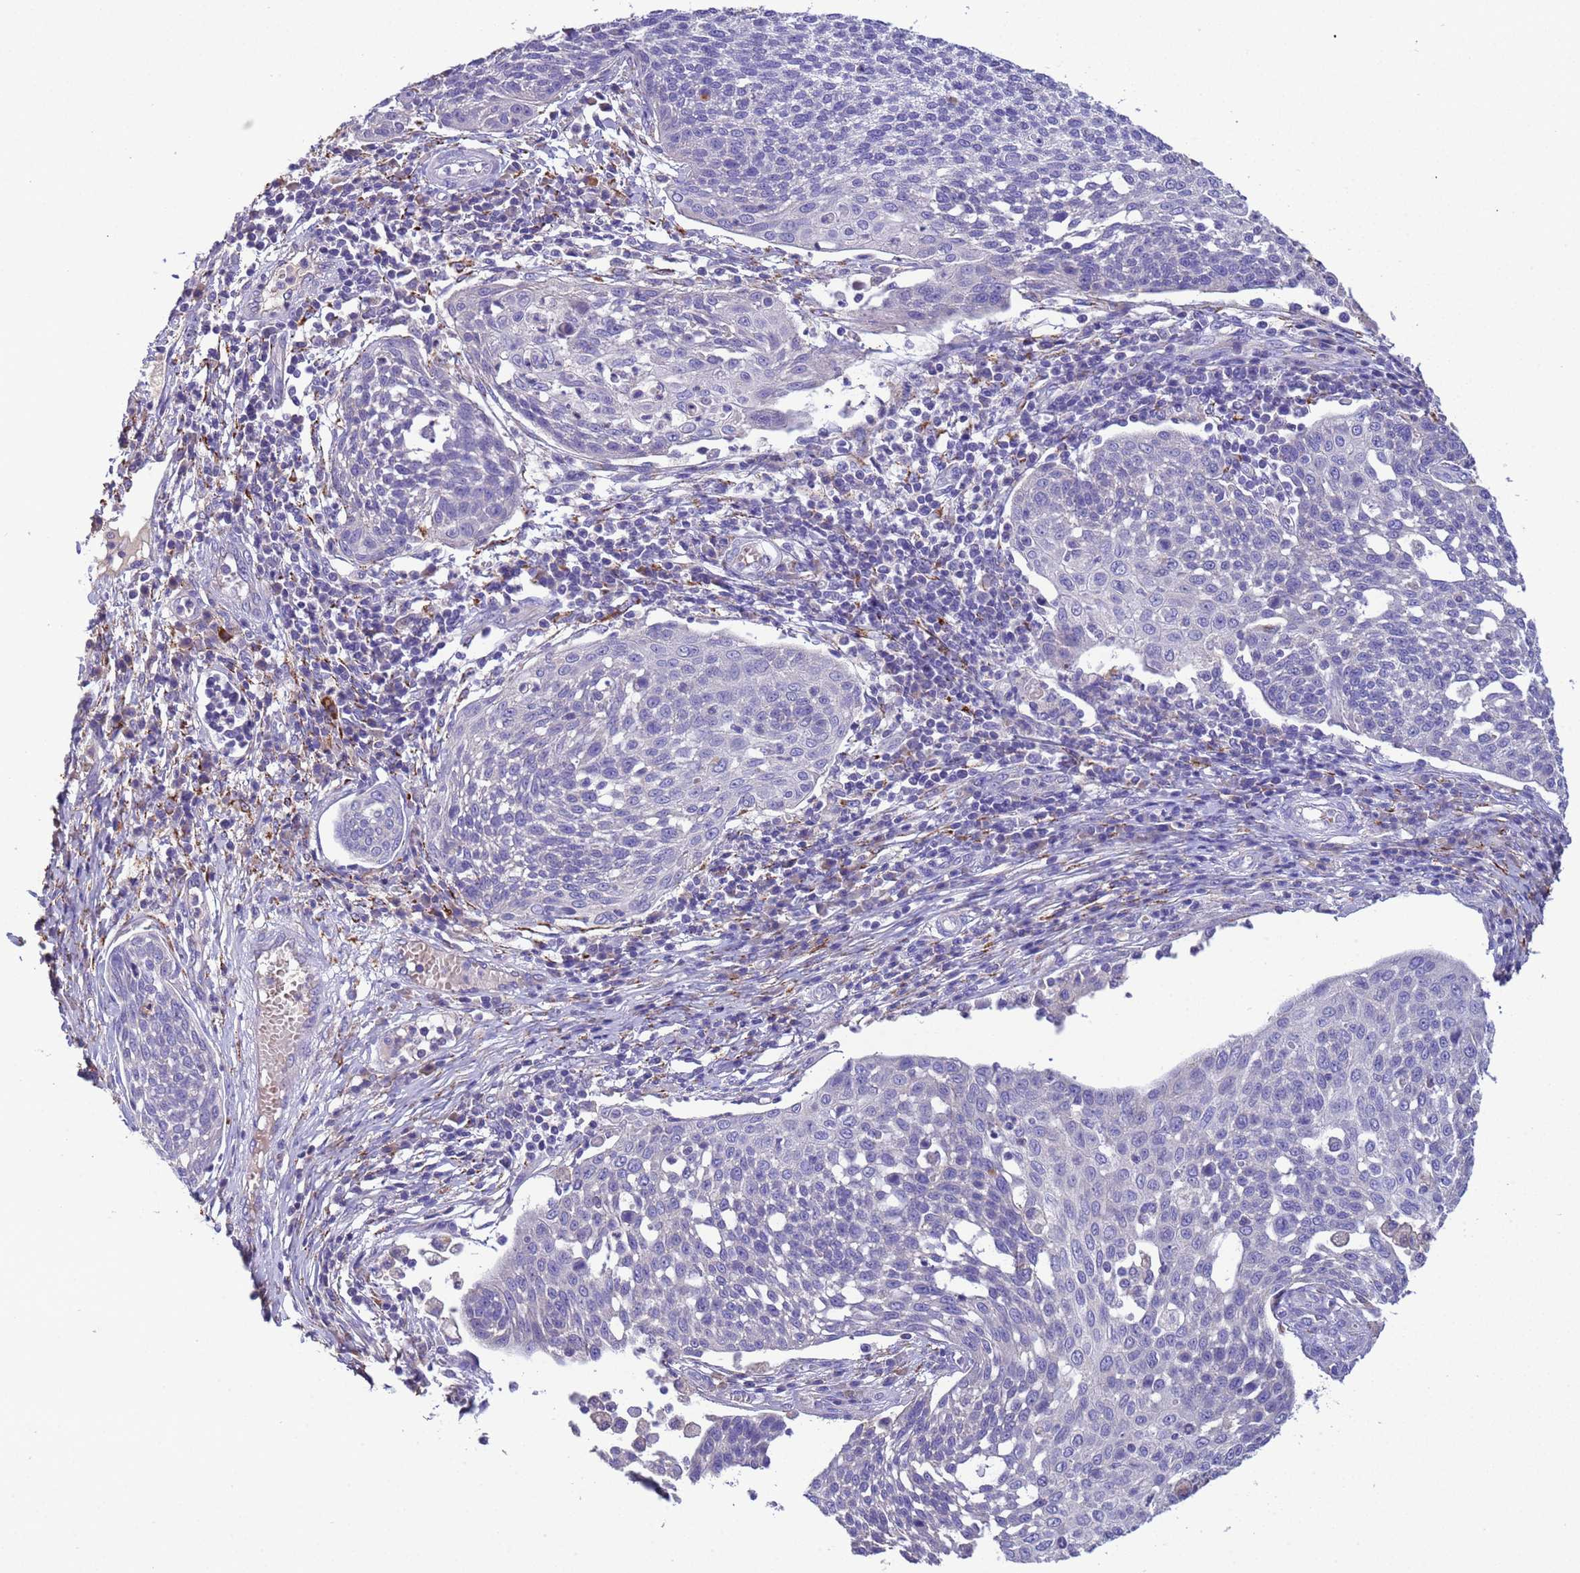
{"staining": {"intensity": "negative", "quantity": "none", "location": "none"}, "tissue": "cervical cancer", "cell_type": "Tumor cells", "image_type": "cancer", "snomed": [{"axis": "morphology", "description": "Squamous cell carcinoma, NOS"}, {"axis": "topography", "description": "Cervix"}], "caption": "Tumor cells show no significant protein staining in cervical squamous cell carcinoma.", "gene": "SLC24A3", "patient": {"sex": "female", "age": 34}}